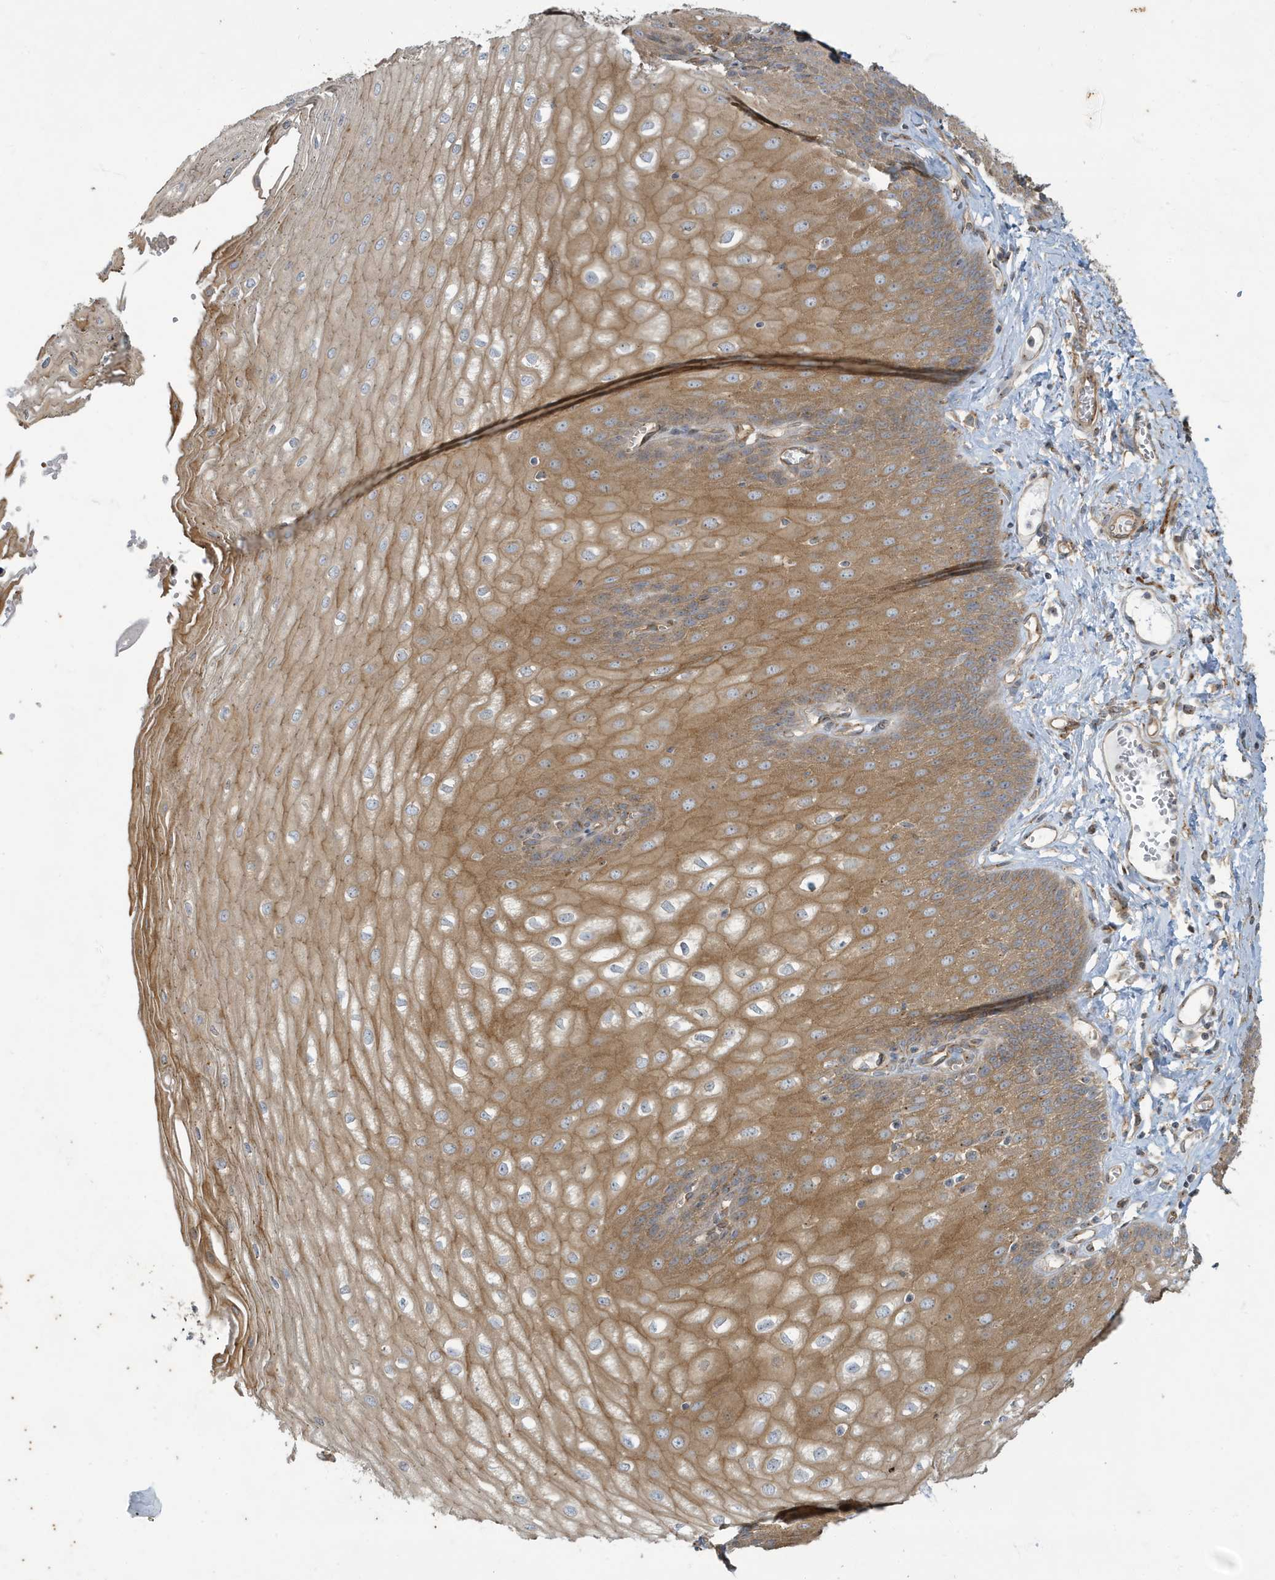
{"staining": {"intensity": "moderate", "quantity": ">75%", "location": "cytoplasmic/membranous"}, "tissue": "esophagus", "cell_type": "Squamous epithelial cells", "image_type": "normal", "snomed": [{"axis": "morphology", "description": "Normal tissue, NOS"}, {"axis": "topography", "description": "Esophagus"}], "caption": "This photomicrograph demonstrates unremarkable esophagus stained with IHC to label a protein in brown. The cytoplasmic/membranous of squamous epithelial cells show moderate positivity for the protein. Nuclei are counter-stained blue.", "gene": "ATP23", "patient": {"sex": "male", "age": 60}}